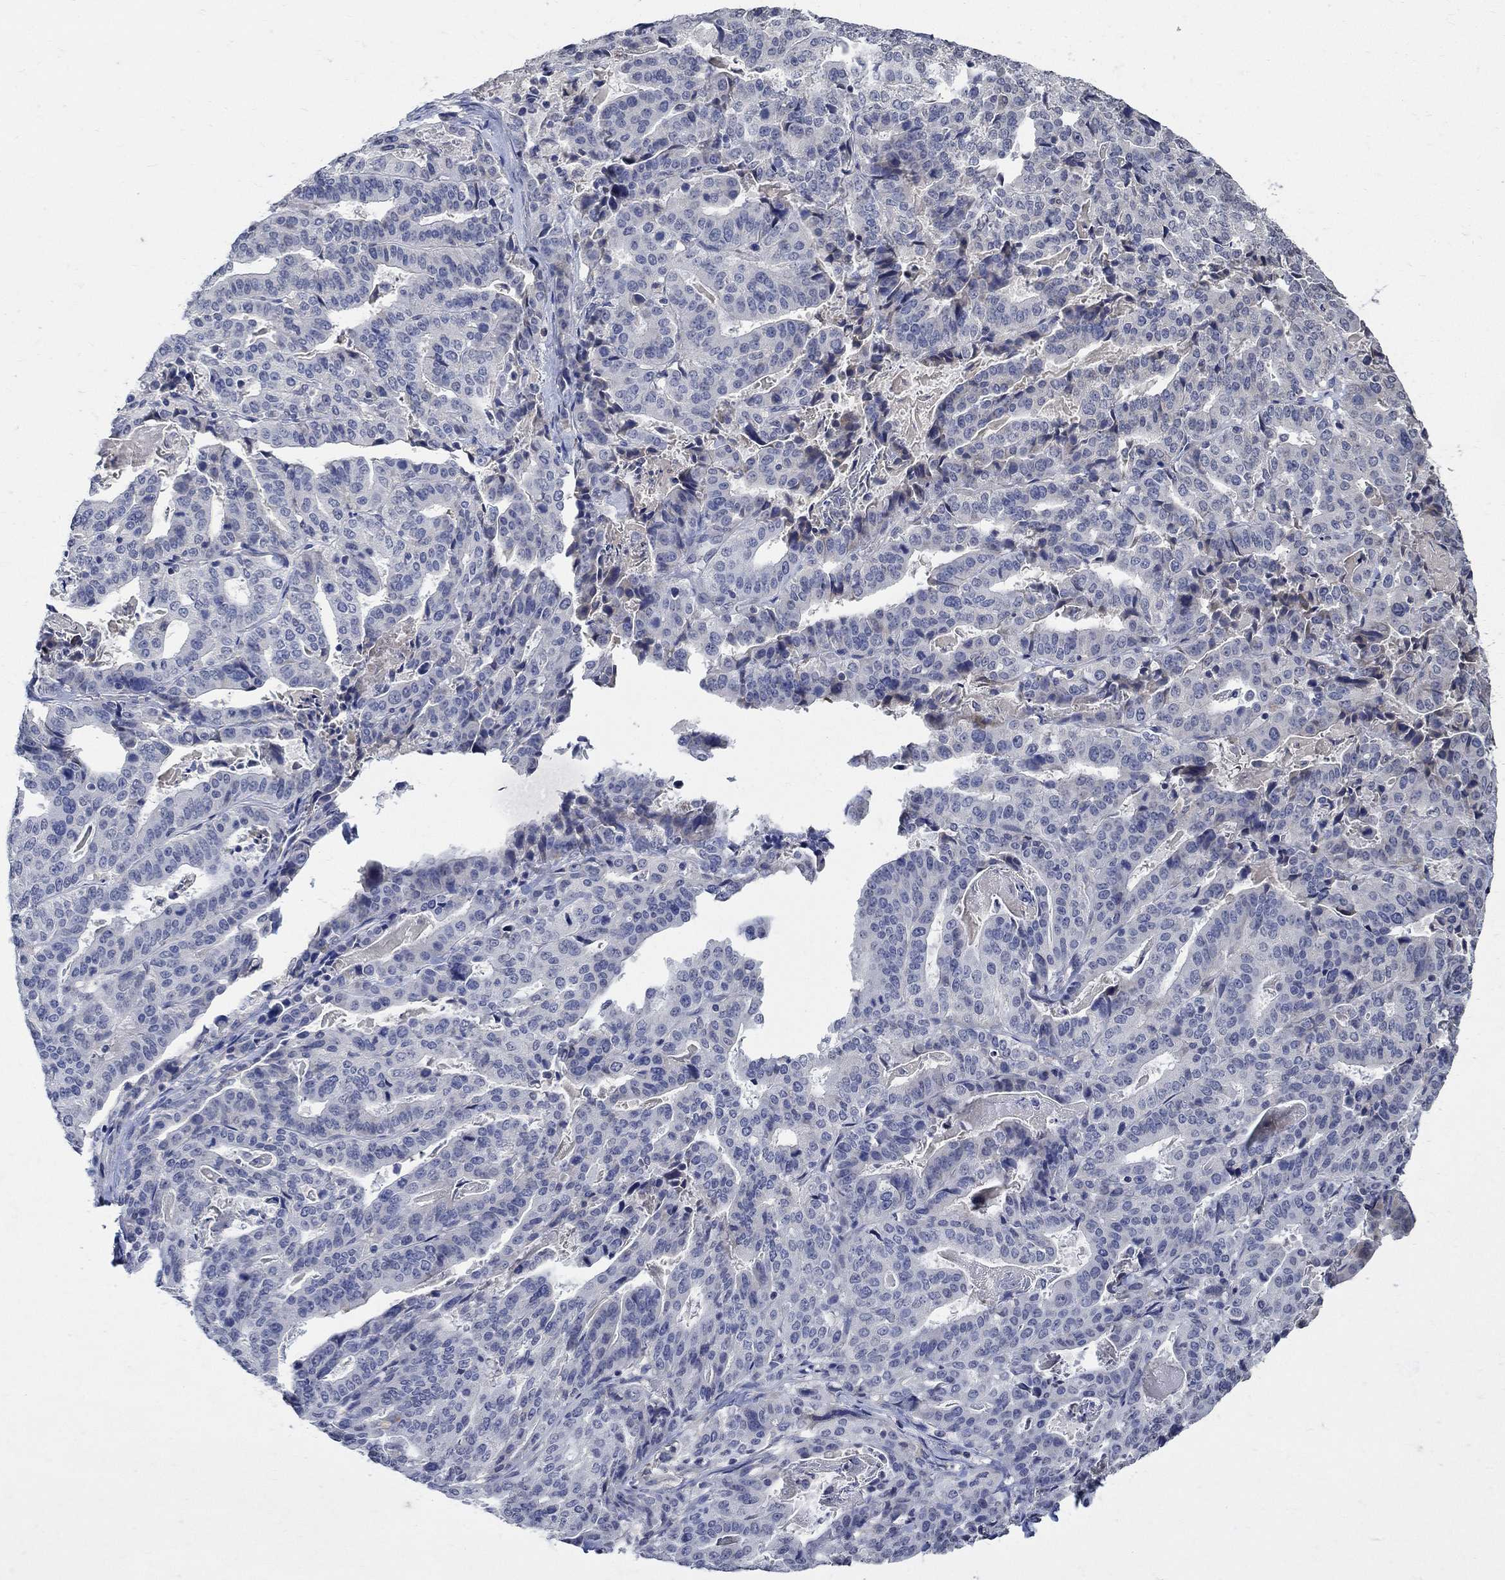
{"staining": {"intensity": "negative", "quantity": "none", "location": "none"}, "tissue": "stomach cancer", "cell_type": "Tumor cells", "image_type": "cancer", "snomed": [{"axis": "morphology", "description": "Adenocarcinoma, NOS"}, {"axis": "topography", "description": "Stomach"}], "caption": "Immunohistochemistry of human stomach adenocarcinoma reveals no expression in tumor cells.", "gene": "TMEM169", "patient": {"sex": "male", "age": 48}}